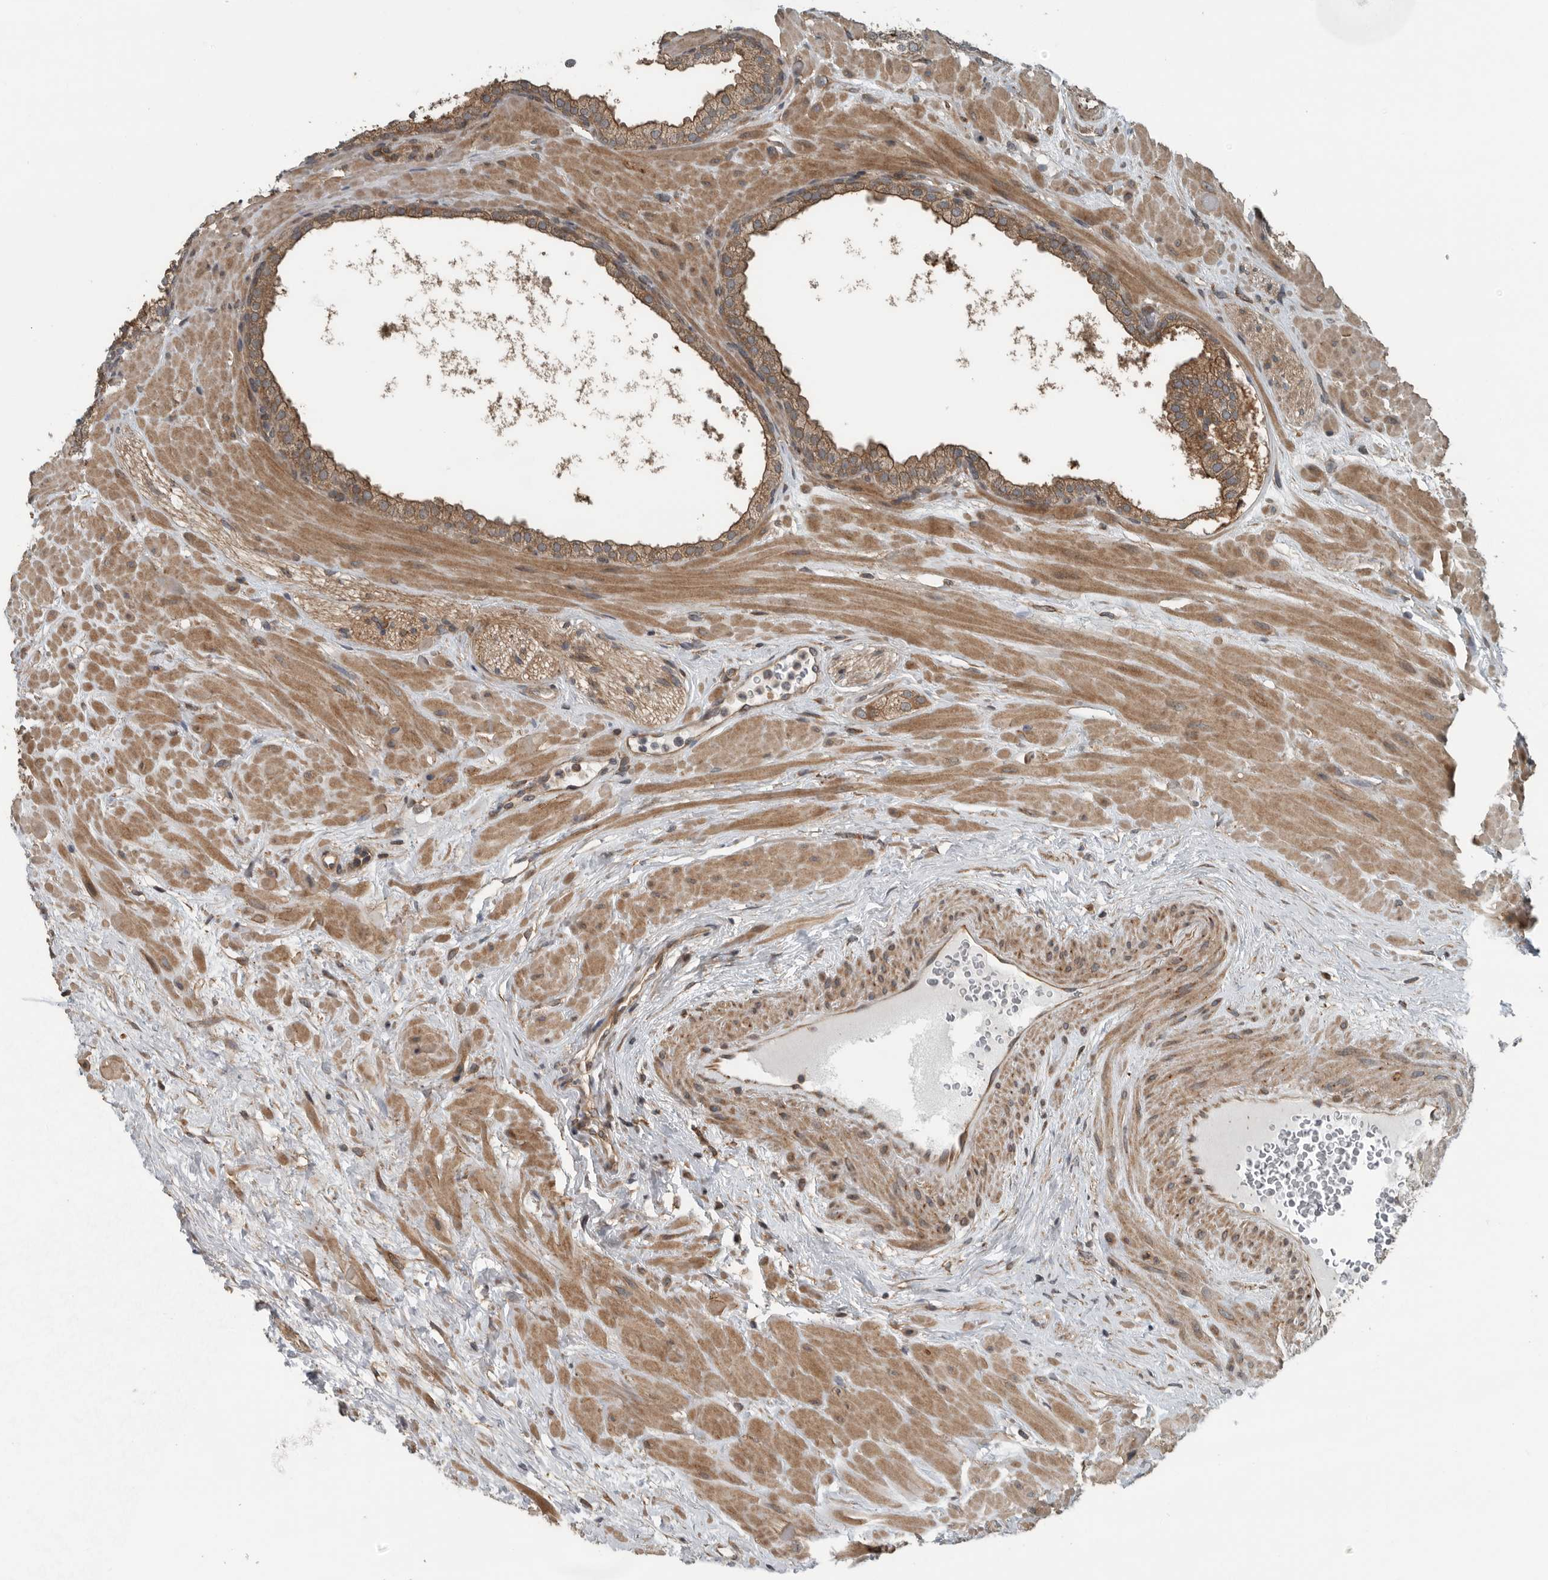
{"staining": {"intensity": "moderate", "quantity": ">75%", "location": "cytoplasmic/membranous"}, "tissue": "prostate", "cell_type": "Glandular cells", "image_type": "normal", "snomed": [{"axis": "morphology", "description": "Normal tissue, NOS"}, {"axis": "morphology", "description": "Urothelial carcinoma, Low grade"}, {"axis": "topography", "description": "Urinary bladder"}, {"axis": "topography", "description": "Prostate"}], "caption": "Human prostate stained with a brown dye exhibits moderate cytoplasmic/membranous positive positivity in approximately >75% of glandular cells.", "gene": "AMFR", "patient": {"sex": "male", "age": 60}}